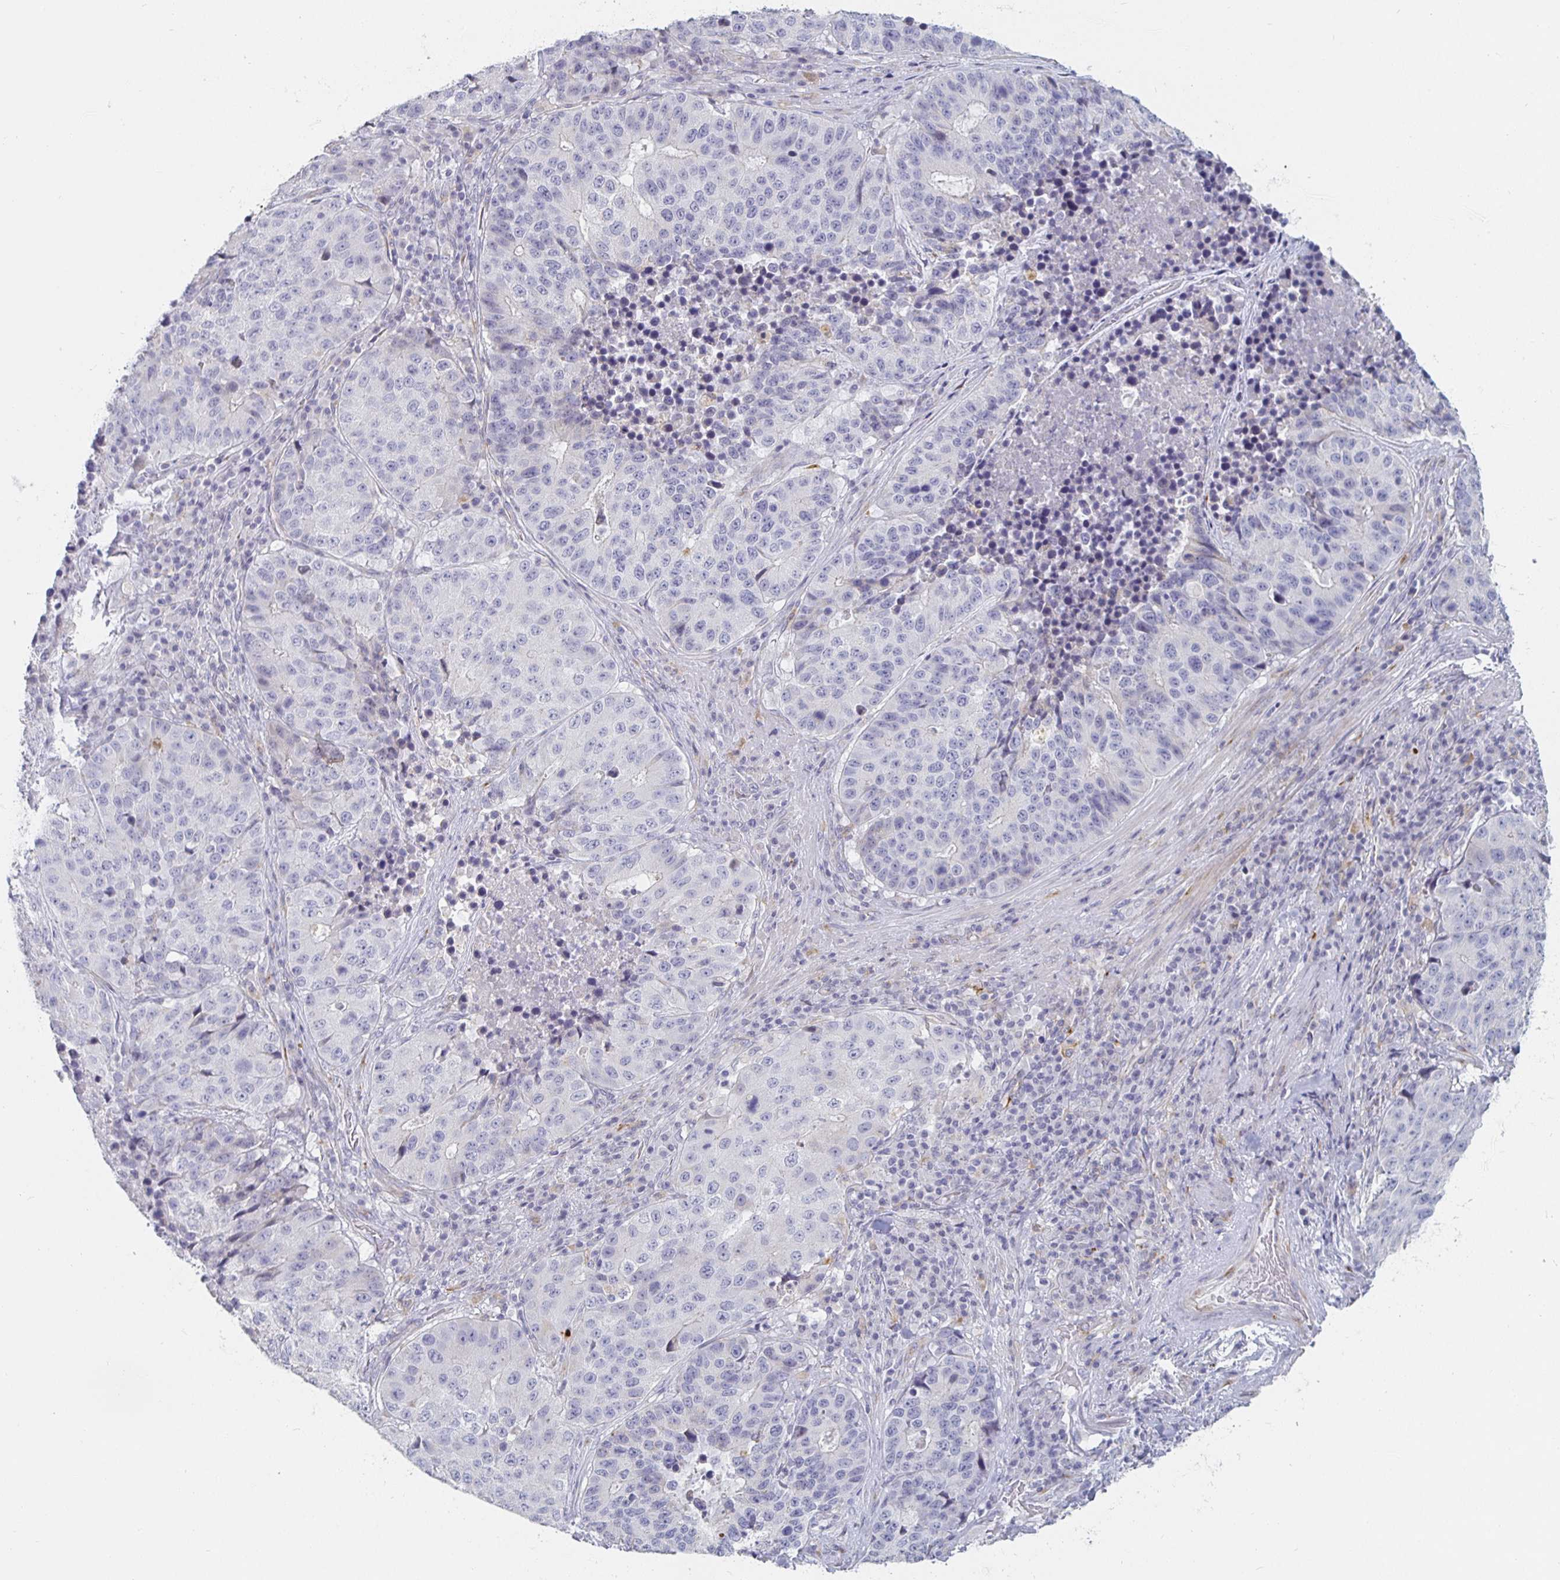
{"staining": {"intensity": "negative", "quantity": "none", "location": "none"}, "tissue": "stomach cancer", "cell_type": "Tumor cells", "image_type": "cancer", "snomed": [{"axis": "morphology", "description": "Adenocarcinoma, NOS"}, {"axis": "topography", "description": "Stomach"}], "caption": "Protein analysis of adenocarcinoma (stomach) displays no significant staining in tumor cells. (DAB (3,3'-diaminobenzidine) immunohistochemistry visualized using brightfield microscopy, high magnification).", "gene": "S100G", "patient": {"sex": "male", "age": 71}}